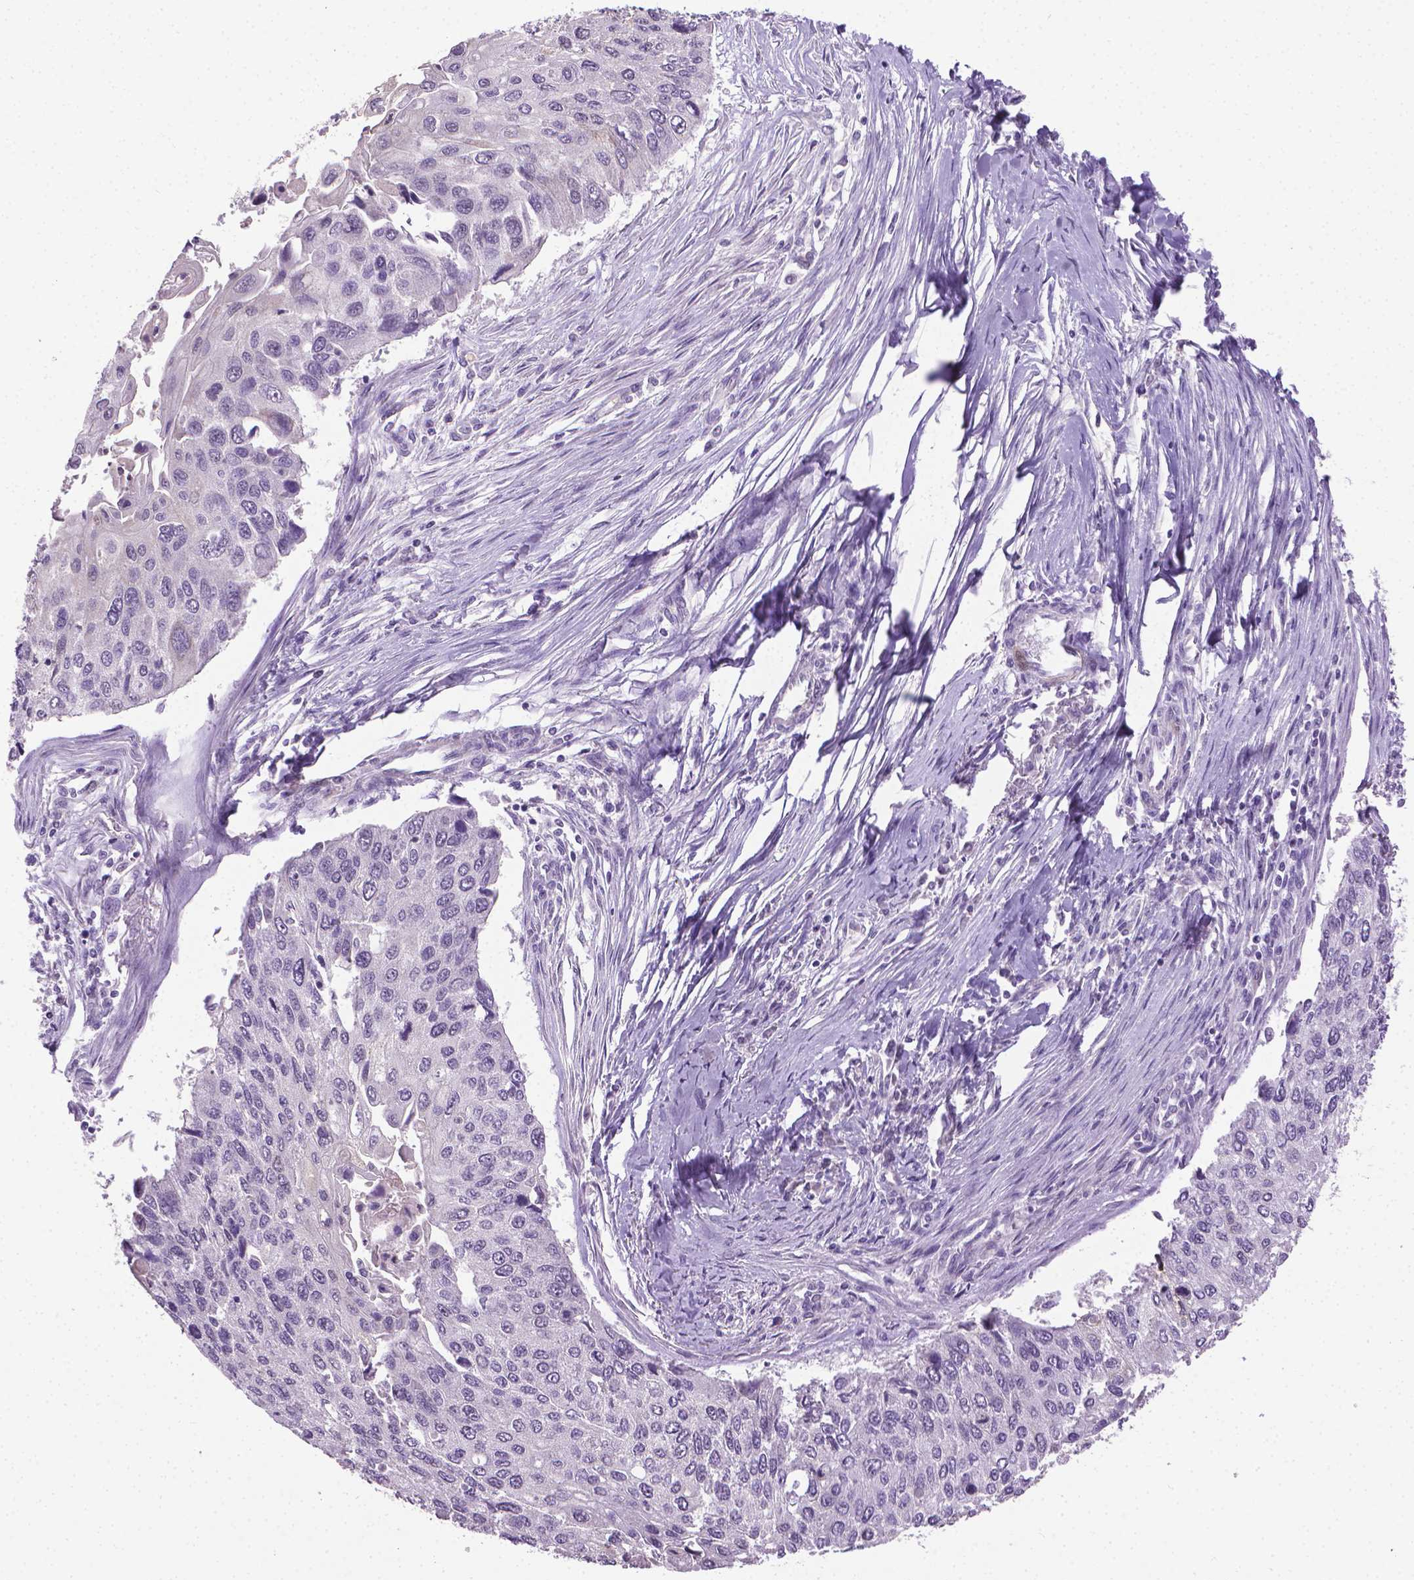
{"staining": {"intensity": "negative", "quantity": "none", "location": "none"}, "tissue": "lung cancer", "cell_type": "Tumor cells", "image_type": "cancer", "snomed": [{"axis": "morphology", "description": "Squamous cell carcinoma, NOS"}, {"axis": "morphology", "description": "Squamous cell carcinoma, metastatic, NOS"}, {"axis": "topography", "description": "Lung"}], "caption": "Immunohistochemical staining of metastatic squamous cell carcinoma (lung) reveals no significant expression in tumor cells.", "gene": "CDKN2D", "patient": {"sex": "male", "age": 63}}